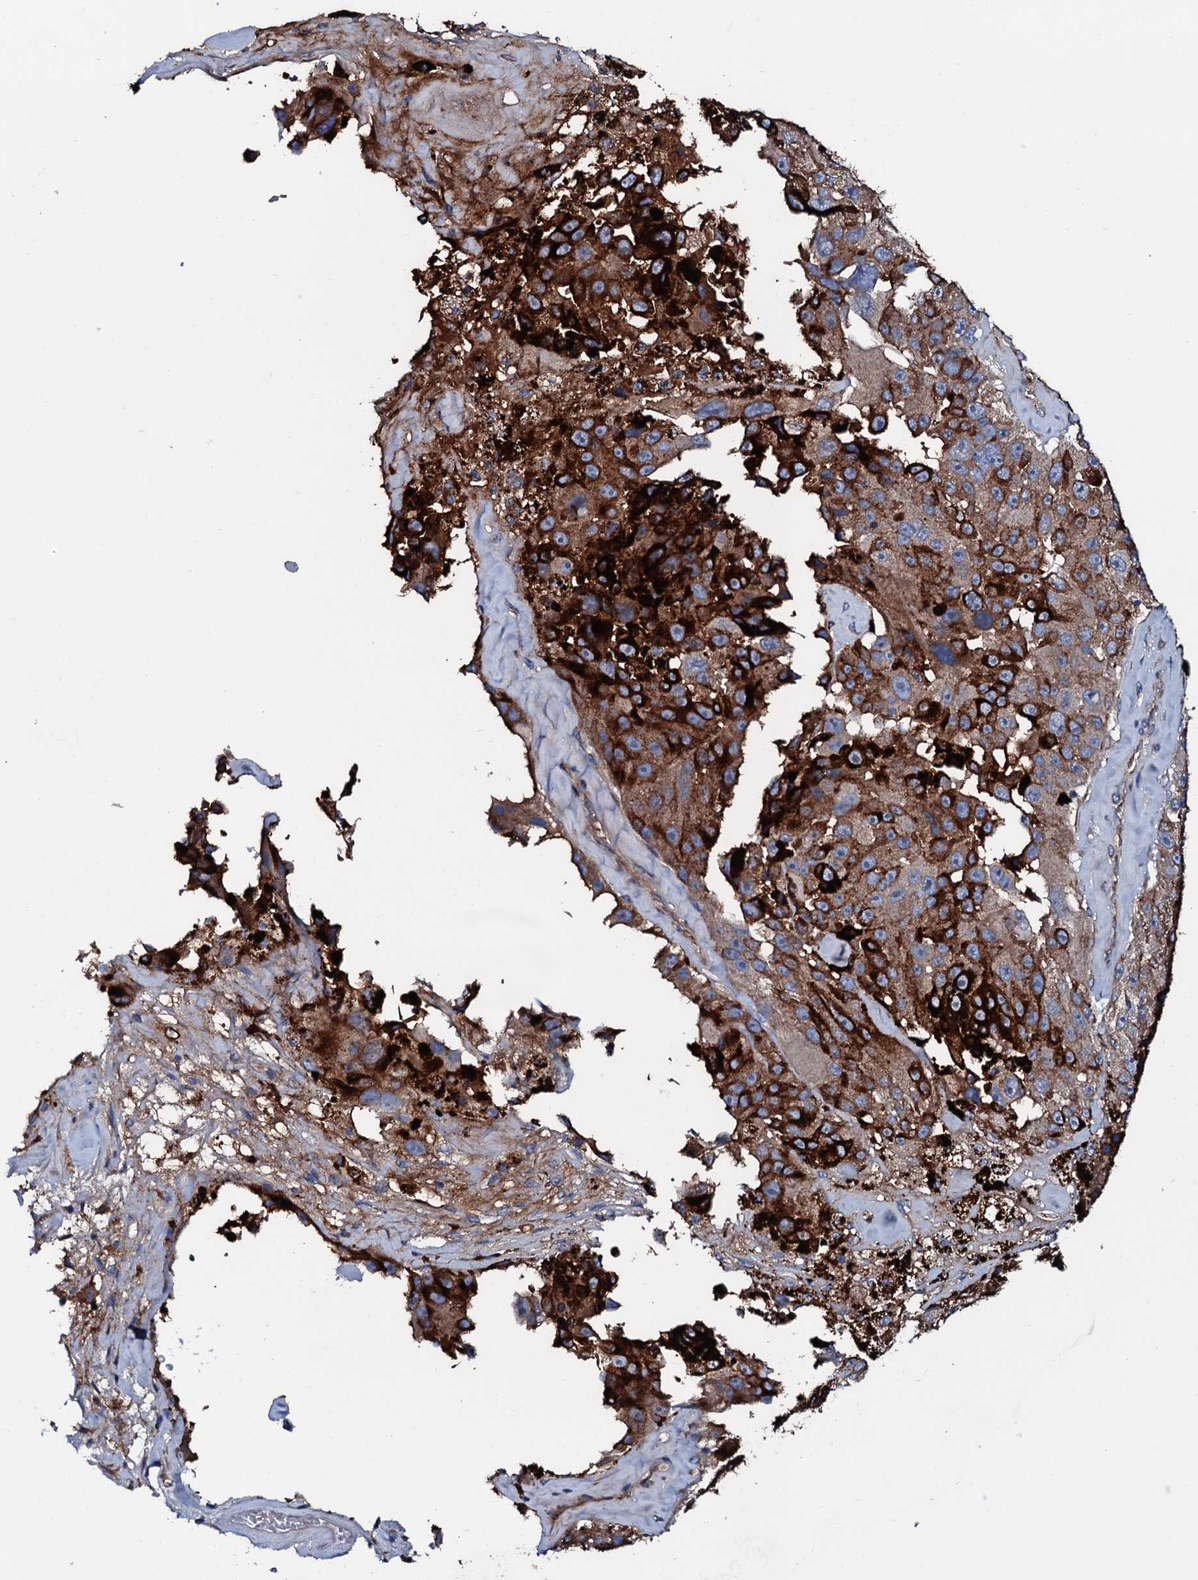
{"staining": {"intensity": "strong", "quantity": ">75%", "location": "cytoplasmic/membranous"}, "tissue": "melanoma", "cell_type": "Tumor cells", "image_type": "cancer", "snomed": [{"axis": "morphology", "description": "Malignant melanoma, Metastatic site"}, {"axis": "topography", "description": "Lymph node"}], "caption": "Strong cytoplasmic/membranous positivity is present in about >75% of tumor cells in melanoma.", "gene": "NEK1", "patient": {"sex": "male", "age": 62}}